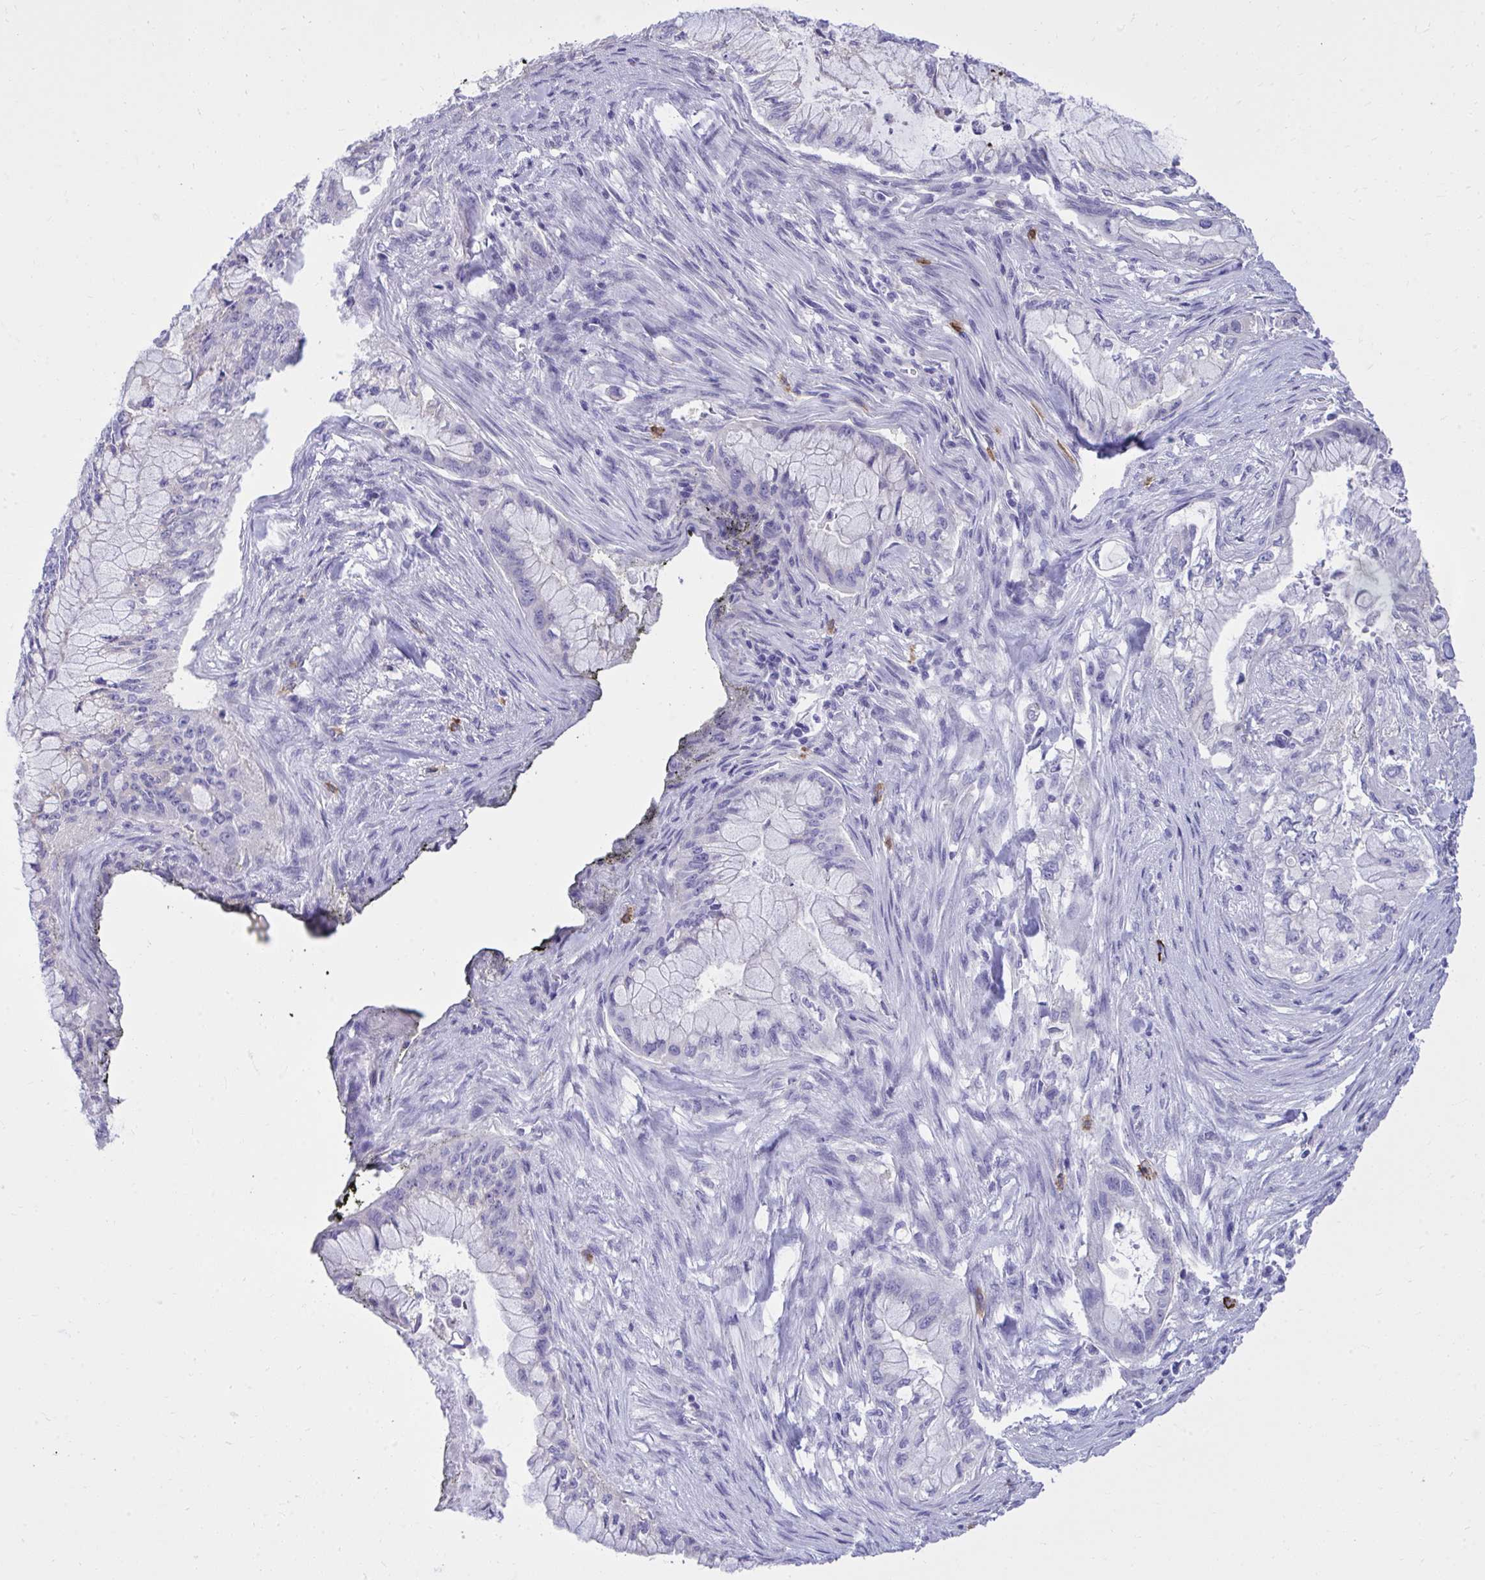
{"staining": {"intensity": "negative", "quantity": "none", "location": "none"}, "tissue": "pancreatic cancer", "cell_type": "Tumor cells", "image_type": "cancer", "snomed": [{"axis": "morphology", "description": "Adenocarcinoma, NOS"}, {"axis": "topography", "description": "Pancreas"}], "caption": "IHC of human adenocarcinoma (pancreatic) displays no staining in tumor cells.", "gene": "PSD", "patient": {"sex": "male", "age": 48}}